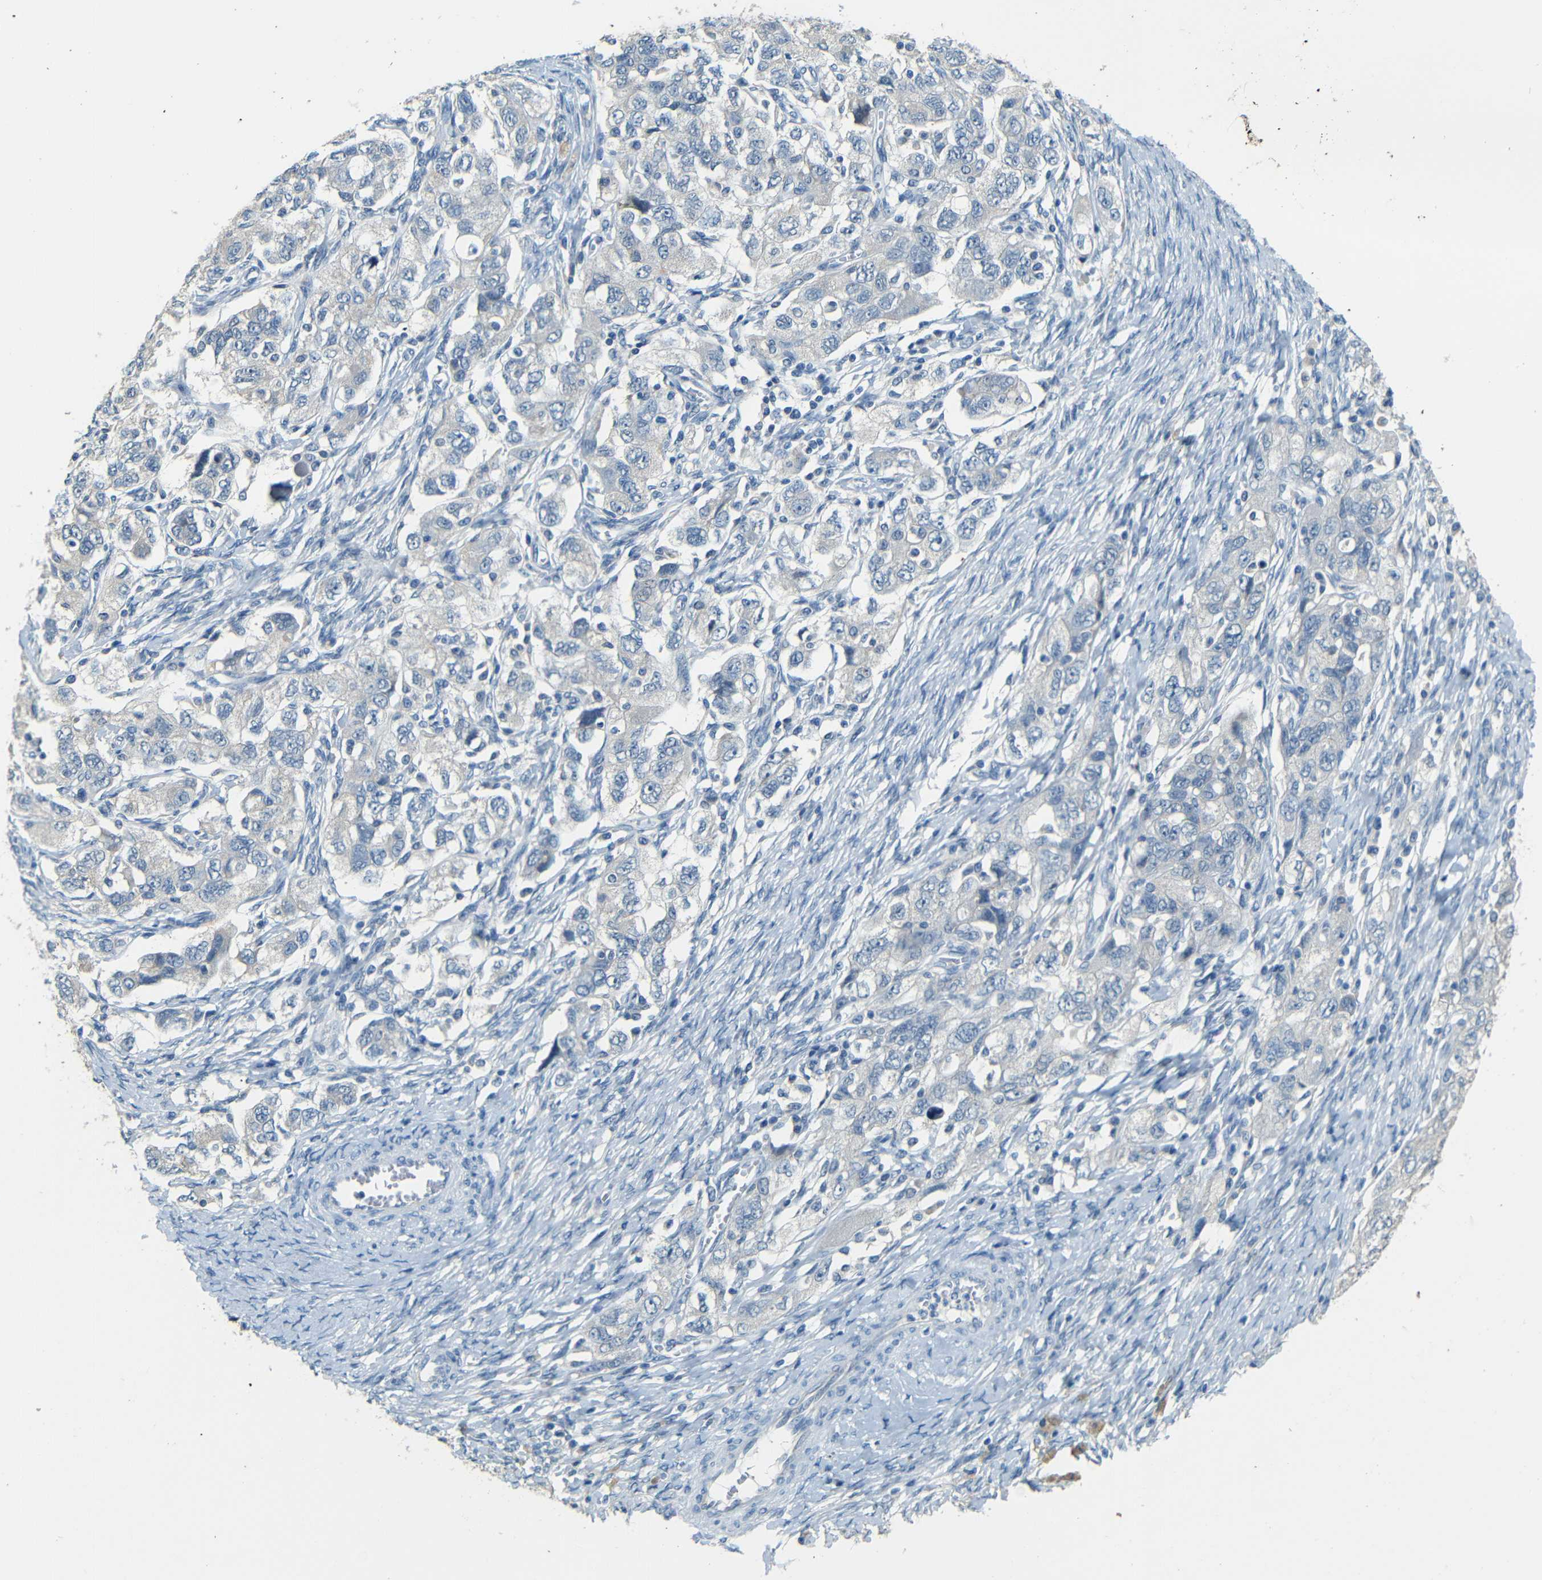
{"staining": {"intensity": "negative", "quantity": "none", "location": "none"}, "tissue": "ovarian cancer", "cell_type": "Tumor cells", "image_type": "cancer", "snomed": [{"axis": "morphology", "description": "Carcinoma, NOS"}, {"axis": "morphology", "description": "Cystadenocarcinoma, serous, NOS"}, {"axis": "topography", "description": "Ovary"}], "caption": "Ovarian carcinoma stained for a protein using IHC demonstrates no expression tumor cells.", "gene": "ZMAT1", "patient": {"sex": "female", "age": 69}}